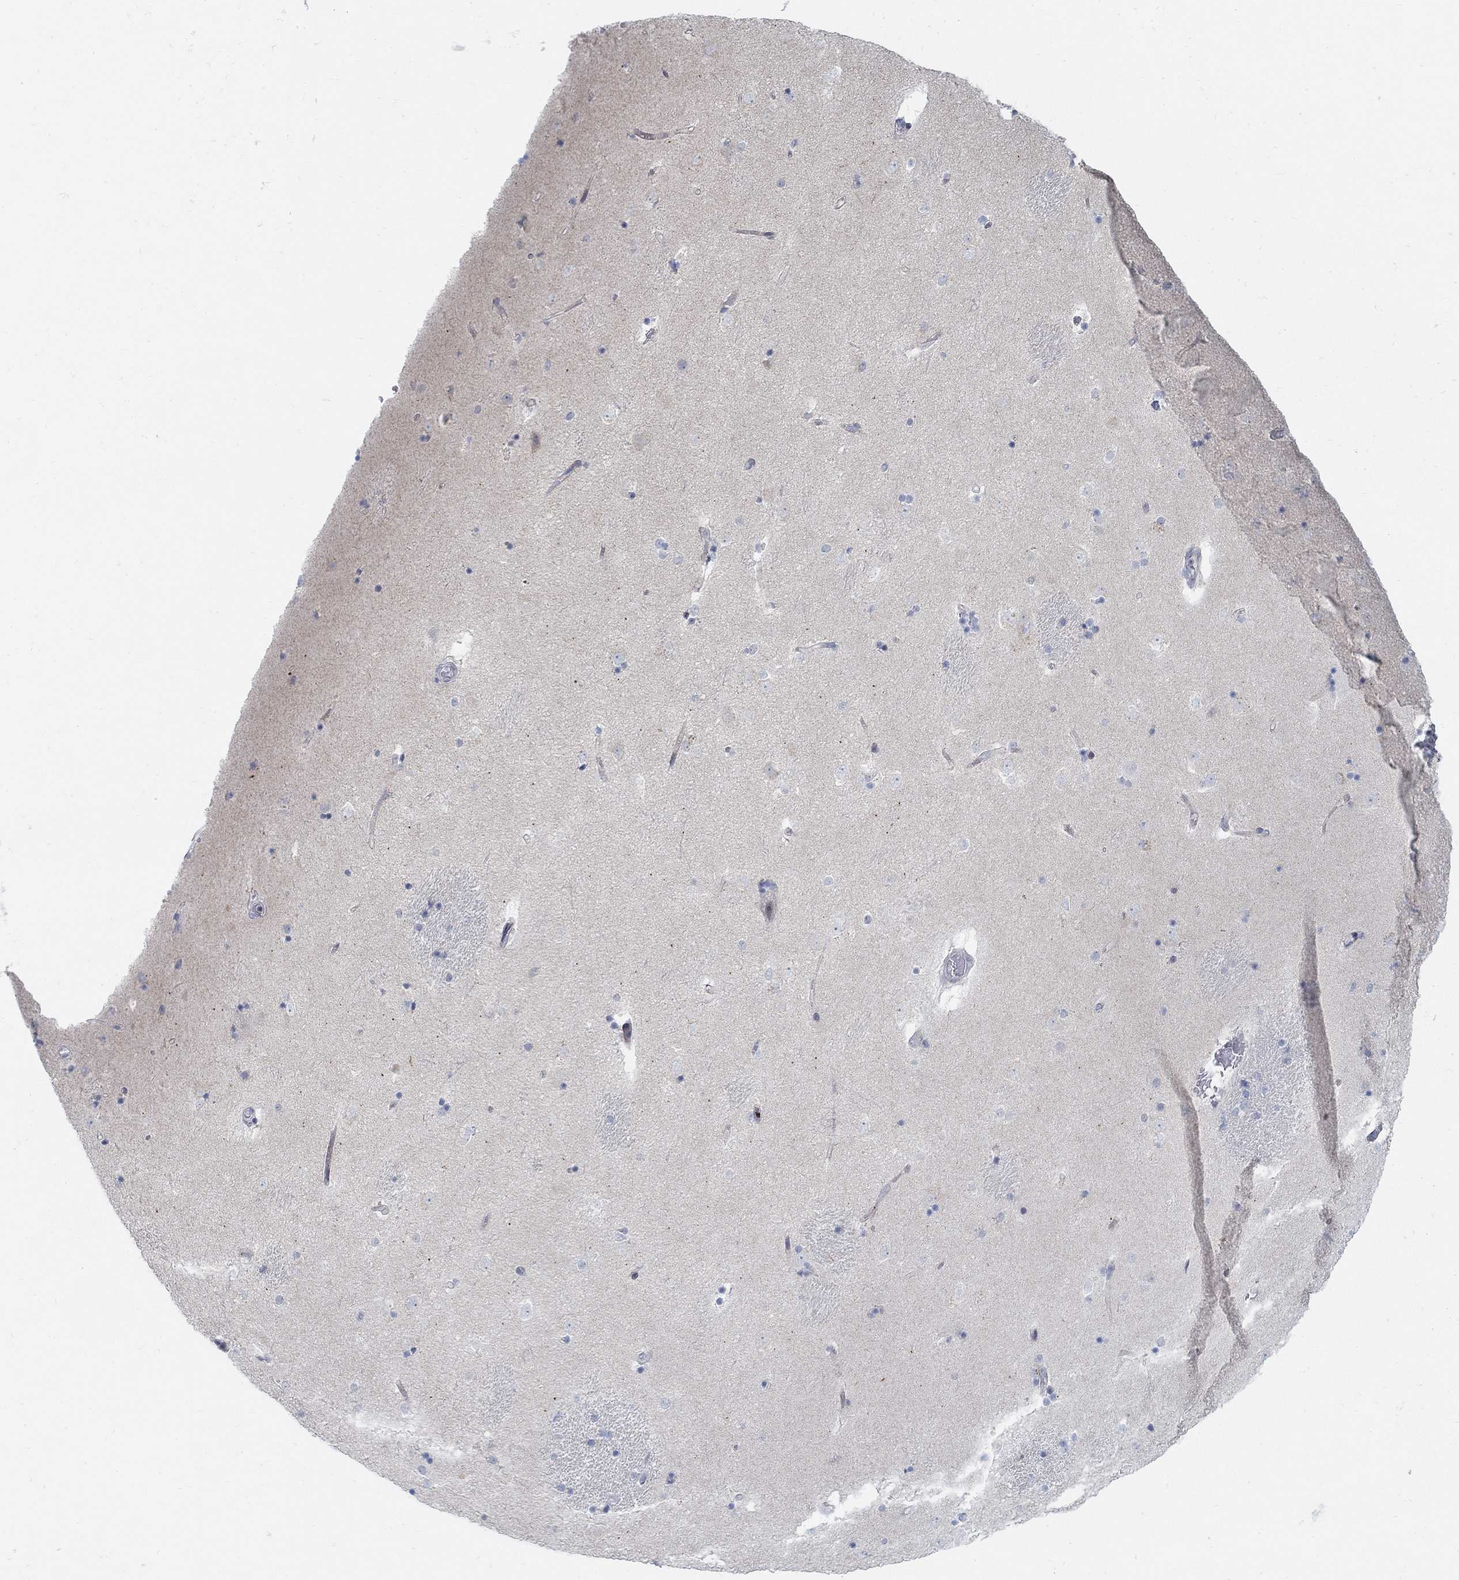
{"staining": {"intensity": "negative", "quantity": "none", "location": "none"}, "tissue": "caudate", "cell_type": "Glial cells", "image_type": "normal", "snomed": [{"axis": "morphology", "description": "Normal tissue, NOS"}, {"axis": "topography", "description": "Lateral ventricle wall"}], "caption": "High magnification brightfield microscopy of normal caudate stained with DAB (brown) and counterstained with hematoxylin (blue): glial cells show no significant staining. (Stains: DAB immunohistochemistry with hematoxylin counter stain, Microscopy: brightfield microscopy at high magnification).", "gene": "ANO7", "patient": {"sex": "male", "age": 51}}